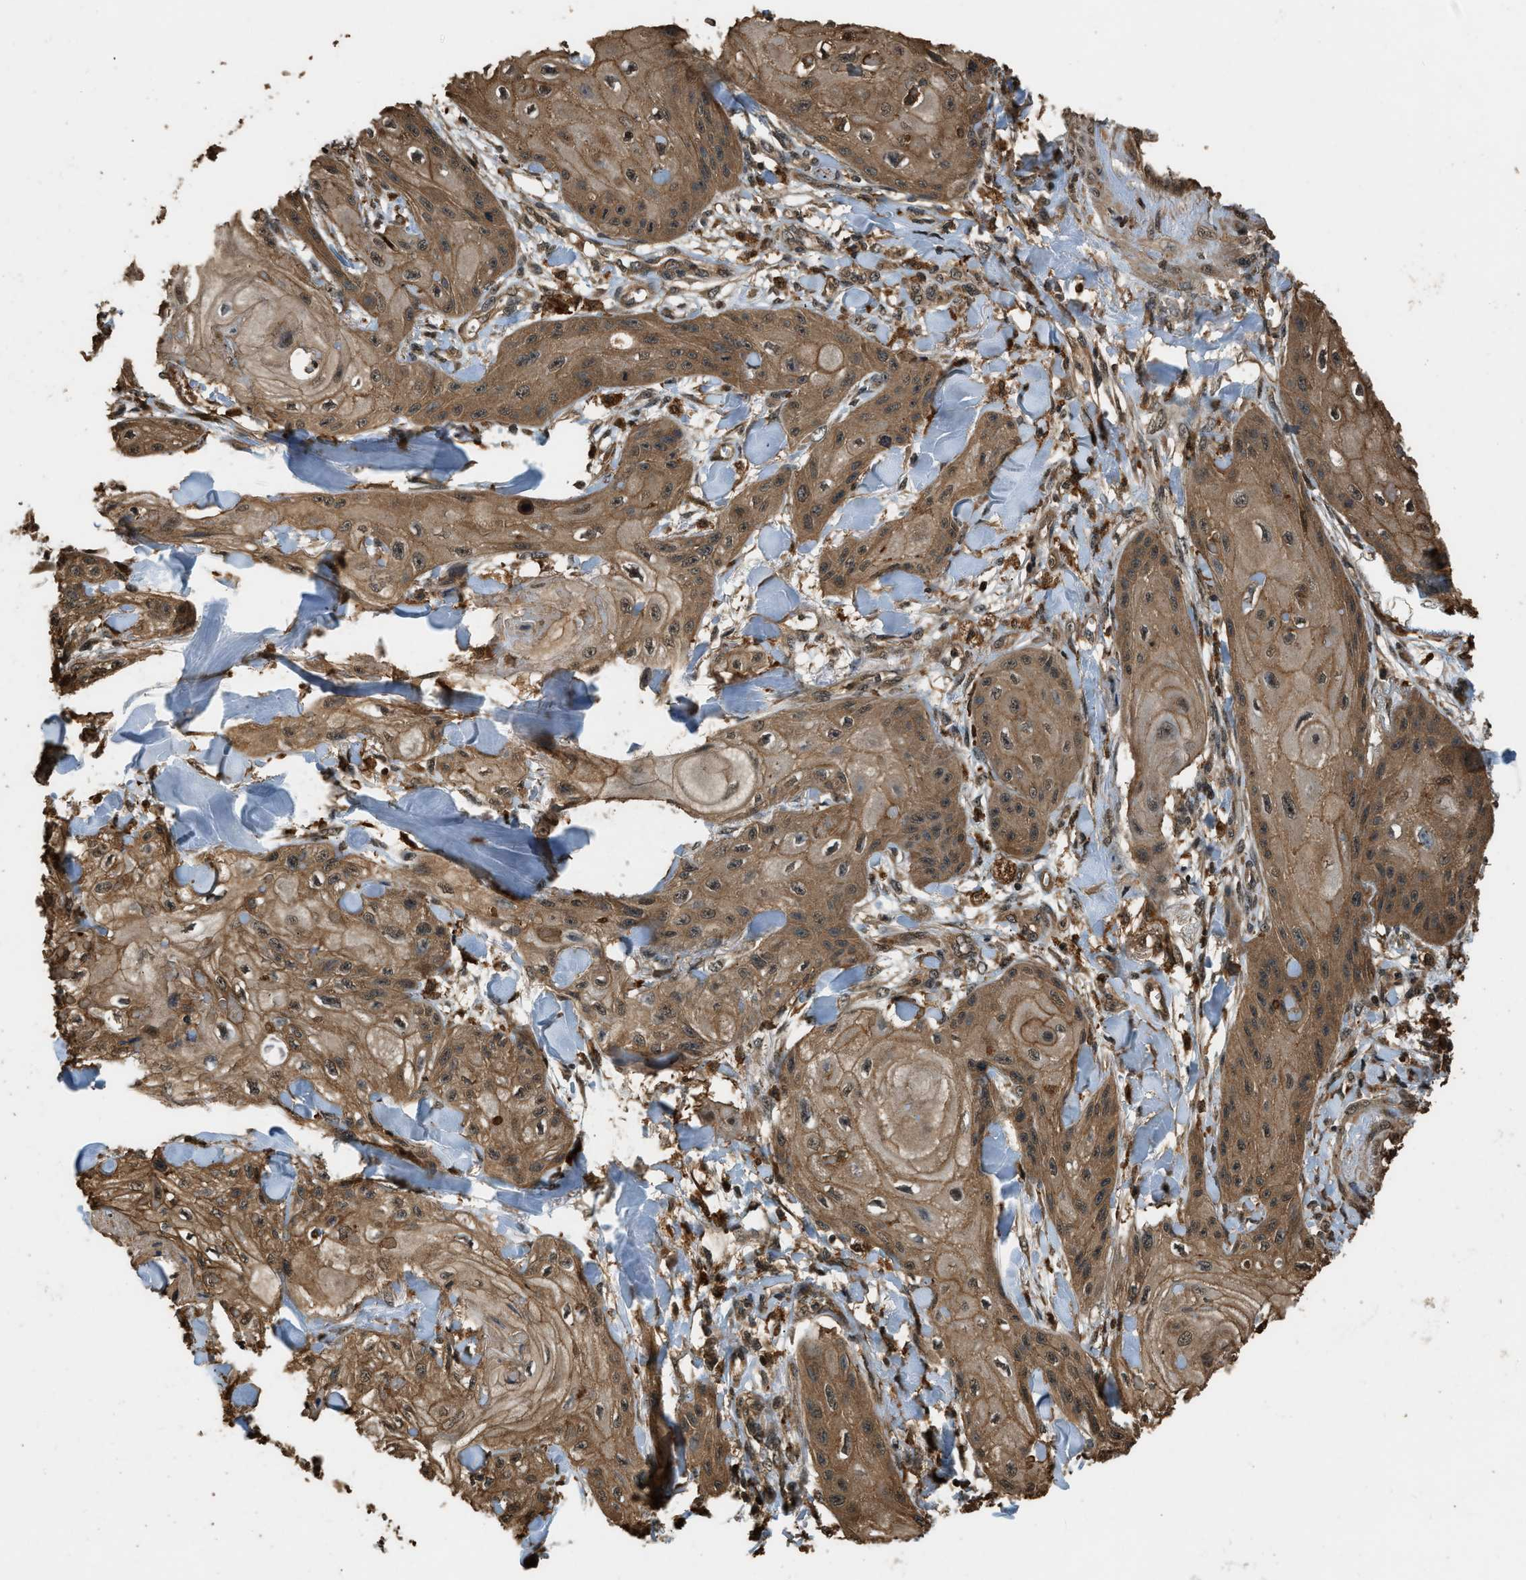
{"staining": {"intensity": "moderate", "quantity": ">75%", "location": "cytoplasmic/membranous"}, "tissue": "skin cancer", "cell_type": "Tumor cells", "image_type": "cancer", "snomed": [{"axis": "morphology", "description": "Squamous cell carcinoma, NOS"}, {"axis": "topography", "description": "Skin"}], "caption": "Tumor cells demonstrate medium levels of moderate cytoplasmic/membranous positivity in about >75% of cells in skin cancer.", "gene": "RAP2A", "patient": {"sex": "male", "age": 74}}